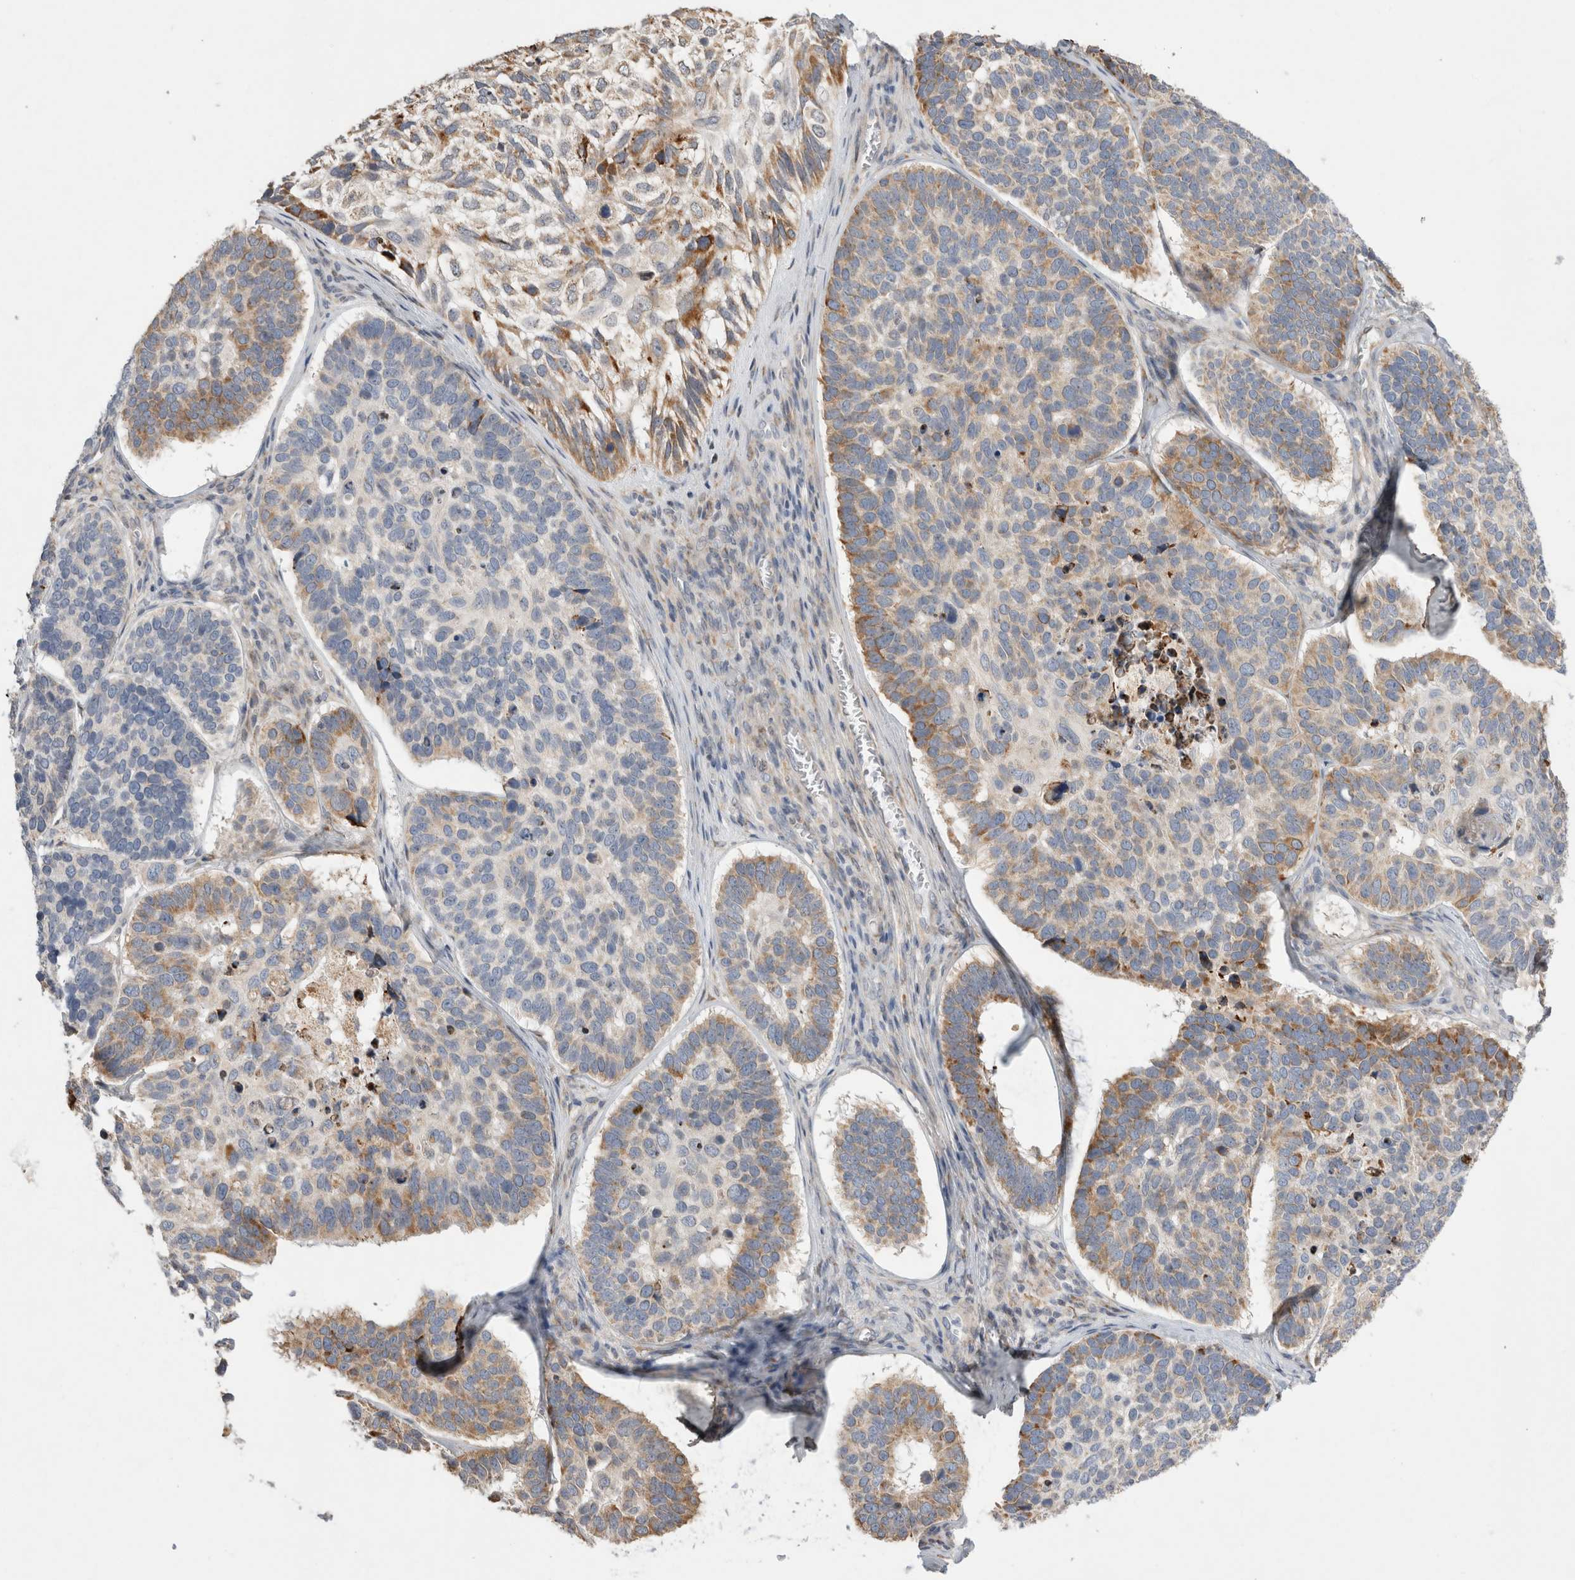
{"staining": {"intensity": "moderate", "quantity": "25%-75%", "location": "cytoplasmic/membranous"}, "tissue": "skin cancer", "cell_type": "Tumor cells", "image_type": "cancer", "snomed": [{"axis": "morphology", "description": "Basal cell carcinoma"}, {"axis": "topography", "description": "Skin"}], "caption": "Skin cancer (basal cell carcinoma) tissue demonstrates moderate cytoplasmic/membranous staining in approximately 25%-75% of tumor cells Nuclei are stained in blue.", "gene": "TRMT9B", "patient": {"sex": "male", "age": 62}}